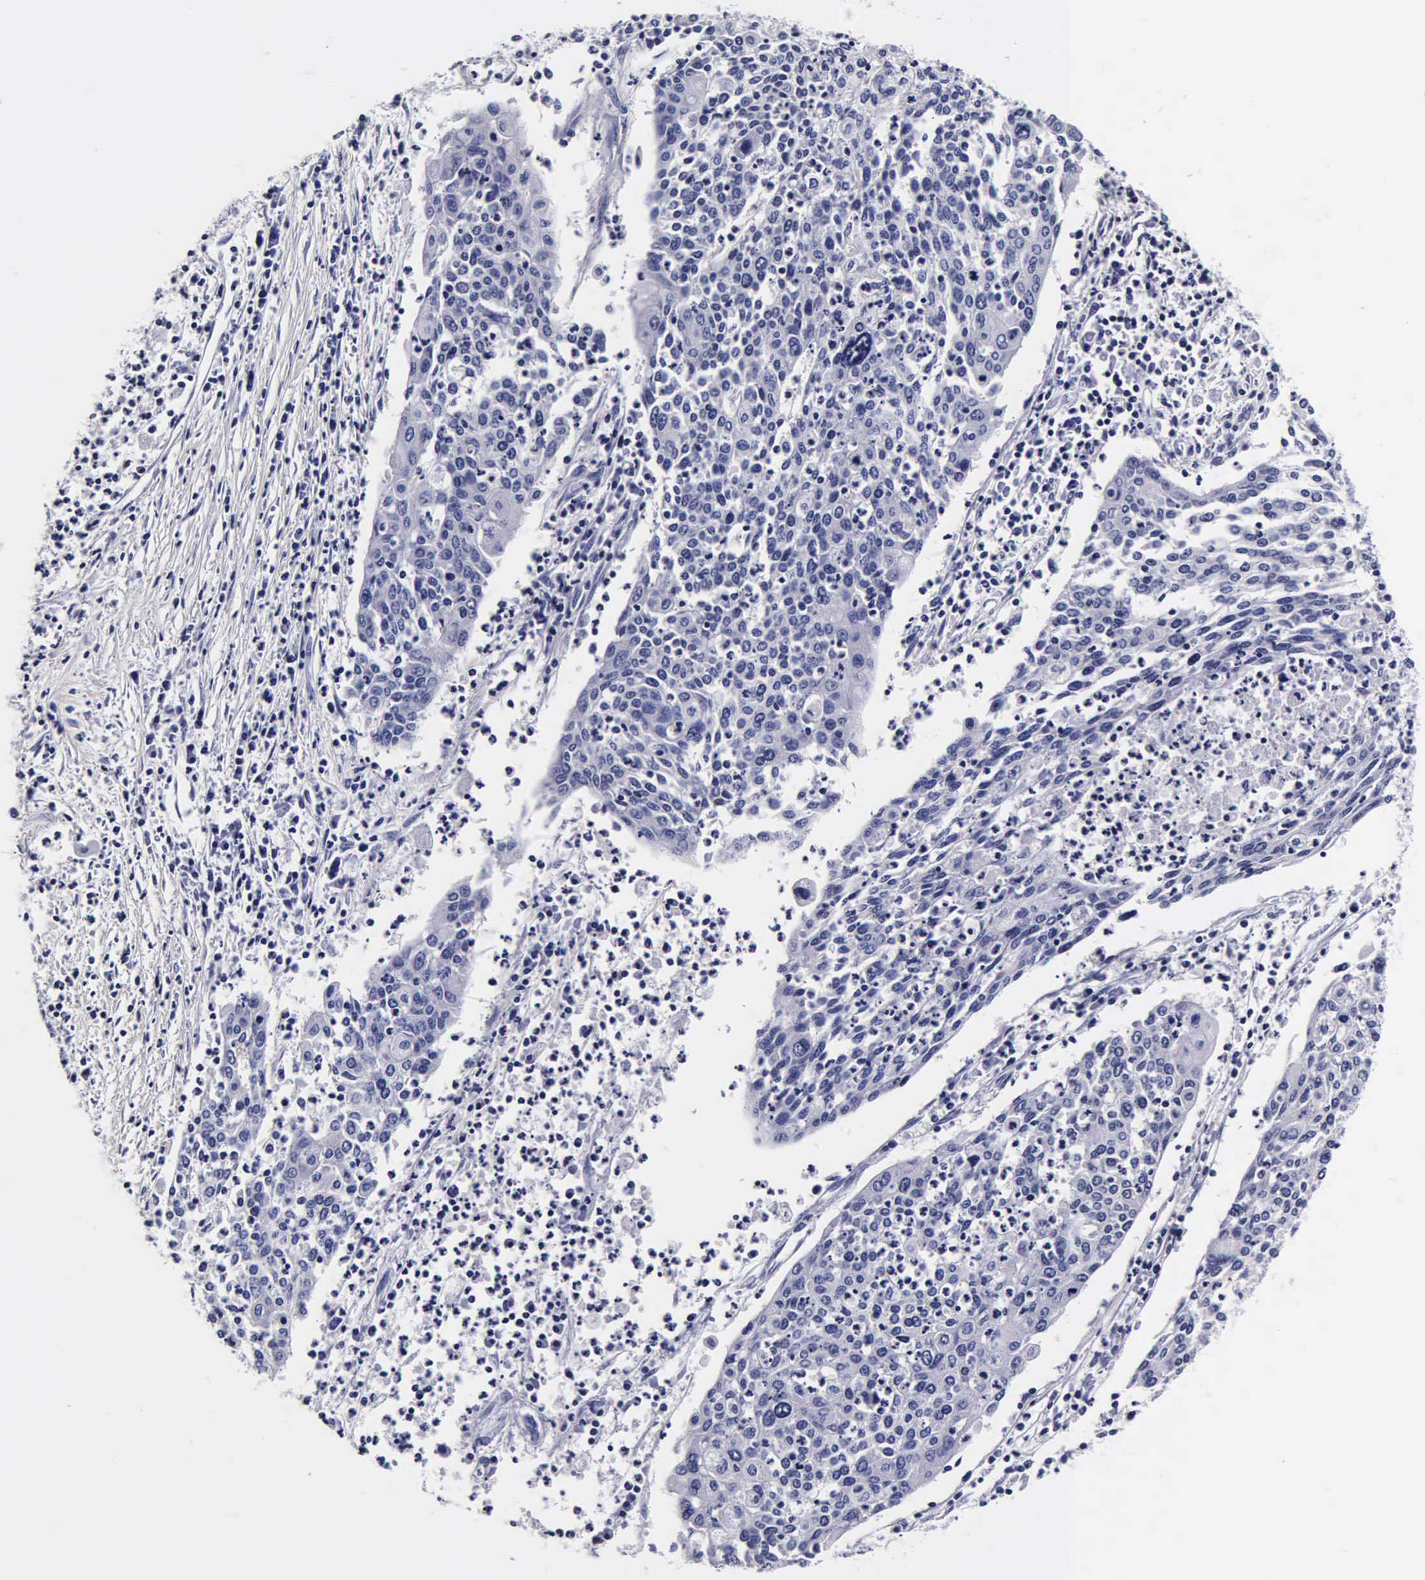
{"staining": {"intensity": "negative", "quantity": "none", "location": "none"}, "tissue": "cervical cancer", "cell_type": "Tumor cells", "image_type": "cancer", "snomed": [{"axis": "morphology", "description": "Squamous cell carcinoma, NOS"}, {"axis": "topography", "description": "Cervix"}], "caption": "The image exhibits no significant positivity in tumor cells of cervical squamous cell carcinoma.", "gene": "IAPP", "patient": {"sex": "female", "age": 40}}